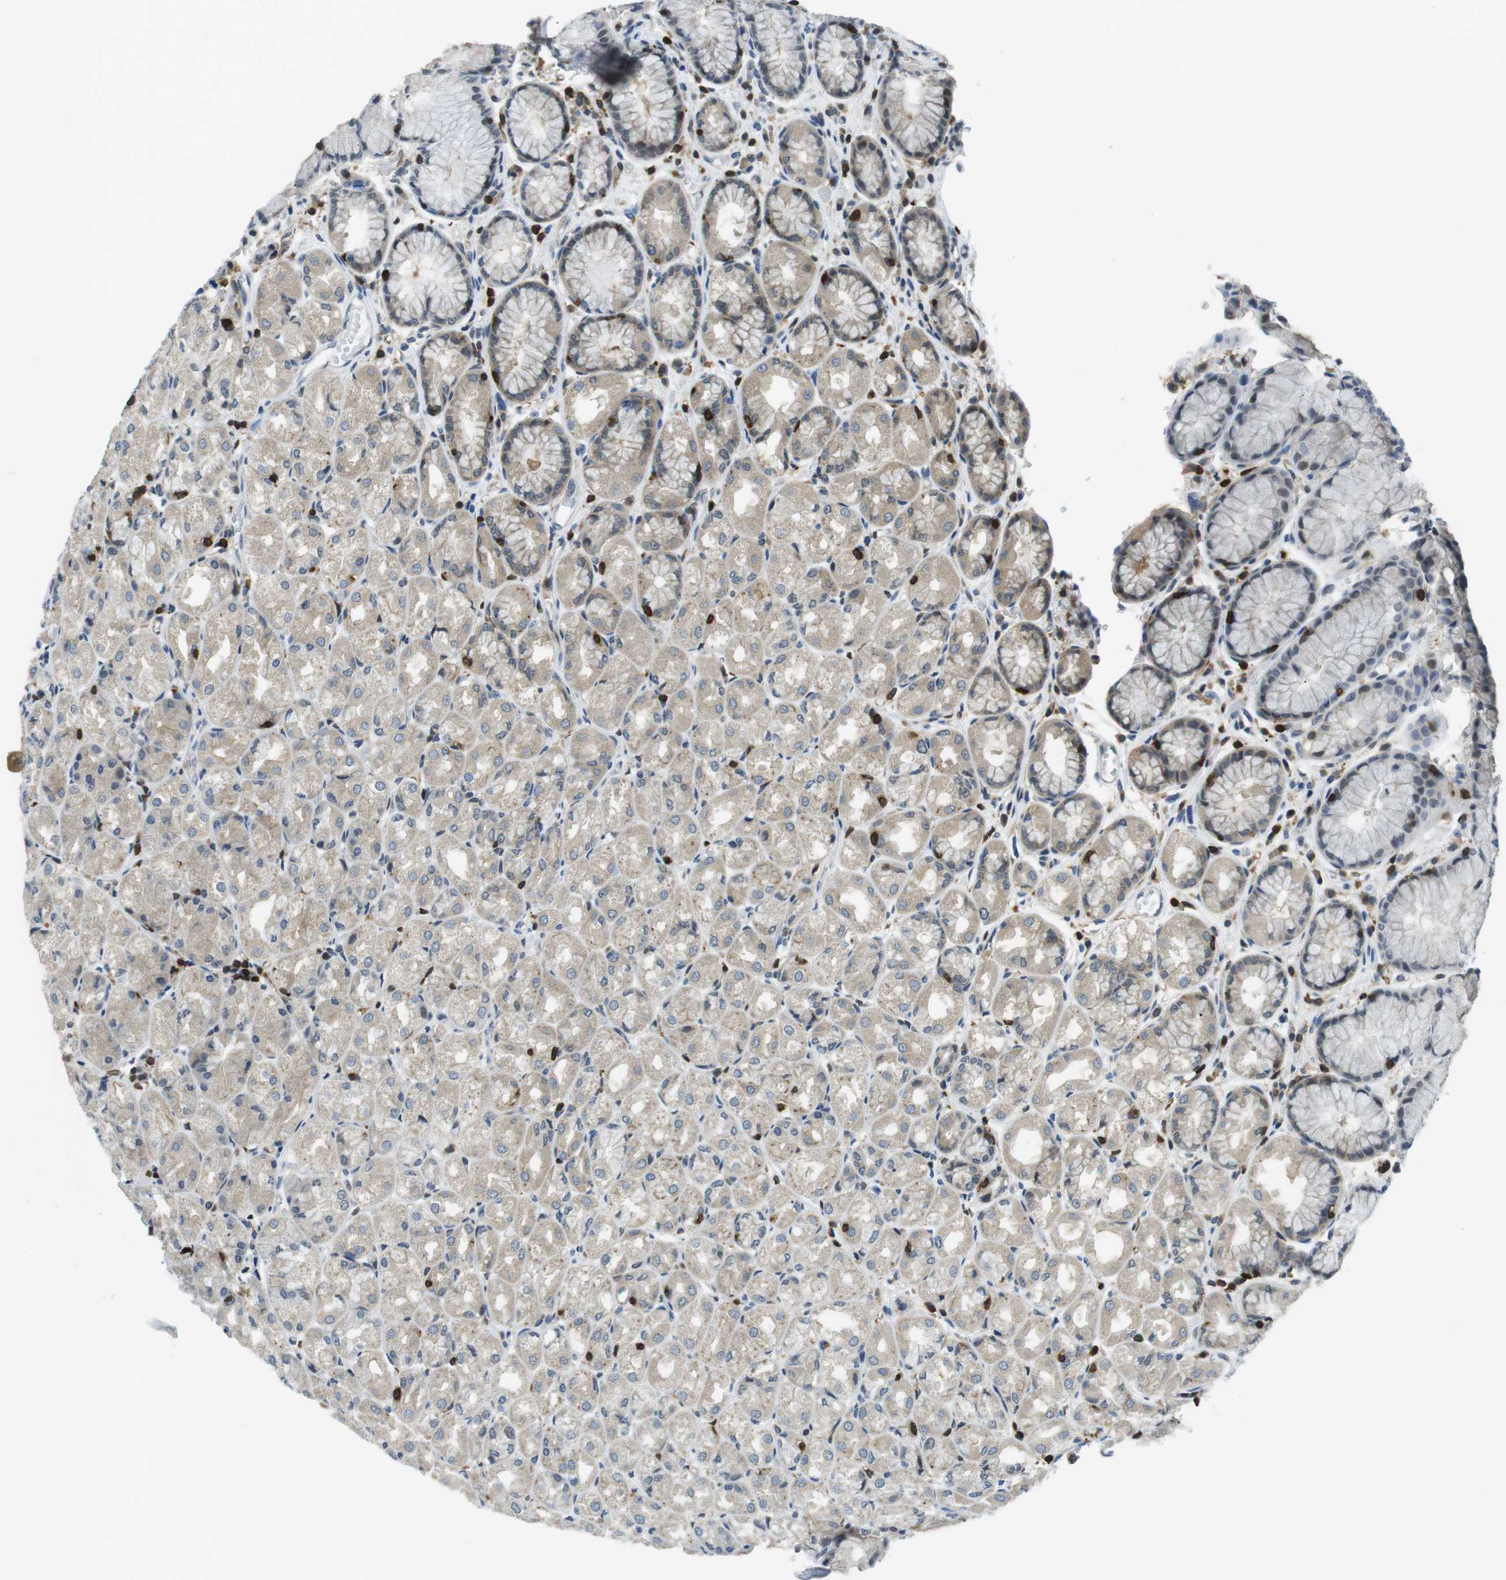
{"staining": {"intensity": "weak", "quantity": "25%-75%", "location": "cytoplasmic/membranous"}, "tissue": "stomach", "cell_type": "Glandular cells", "image_type": "normal", "snomed": [{"axis": "morphology", "description": "Normal tissue, NOS"}, {"axis": "topography", "description": "Stomach, upper"}], "caption": "An image of stomach stained for a protein shows weak cytoplasmic/membranous brown staining in glandular cells. (DAB = brown stain, brightfield microscopy at high magnification).", "gene": "STK10", "patient": {"sex": "male", "age": 72}}